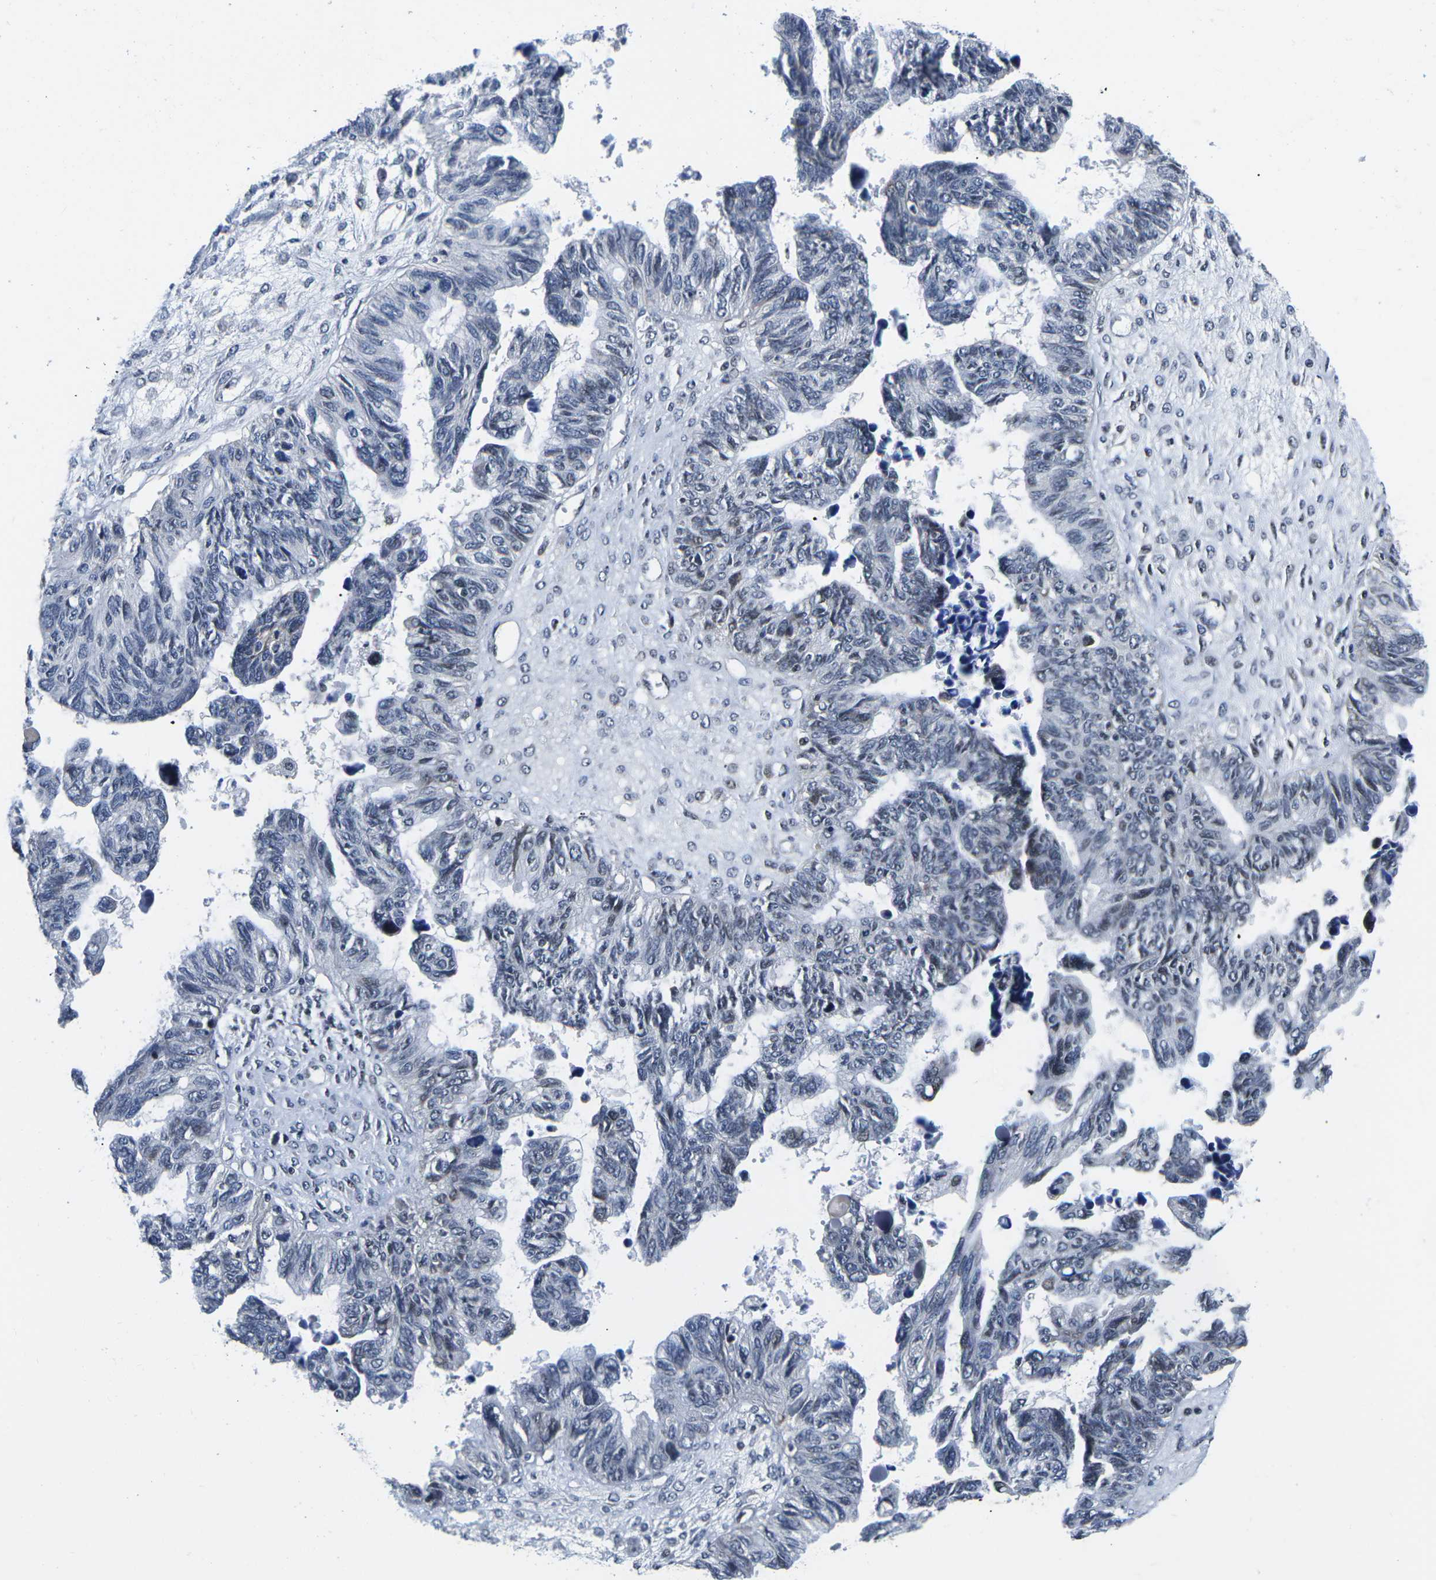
{"staining": {"intensity": "moderate", "quantity": "<25%", "location": "nuclear"}, "tissue": "ovarian cancer", "cell_type": "Tumor cells", "image_type": "cancer", "snomed": [{"axis": "morphology", "description": "Cystadenocarcinoma, serous, NOS"}, {"axis": "topography", "description": "Ovary"}], "caption": "Immunohistochemistry image of neoplastic tissue: ovarian cancer (serous cystadenocarcinoma) stained using immunohistochemistry reveals low levels of moderate protein expression localized specifically in the nuclear of tumor cells, appearing as a nuclear brown color.", "gene": "CDC73", "patient": {"sex": "female", "age": 79}}